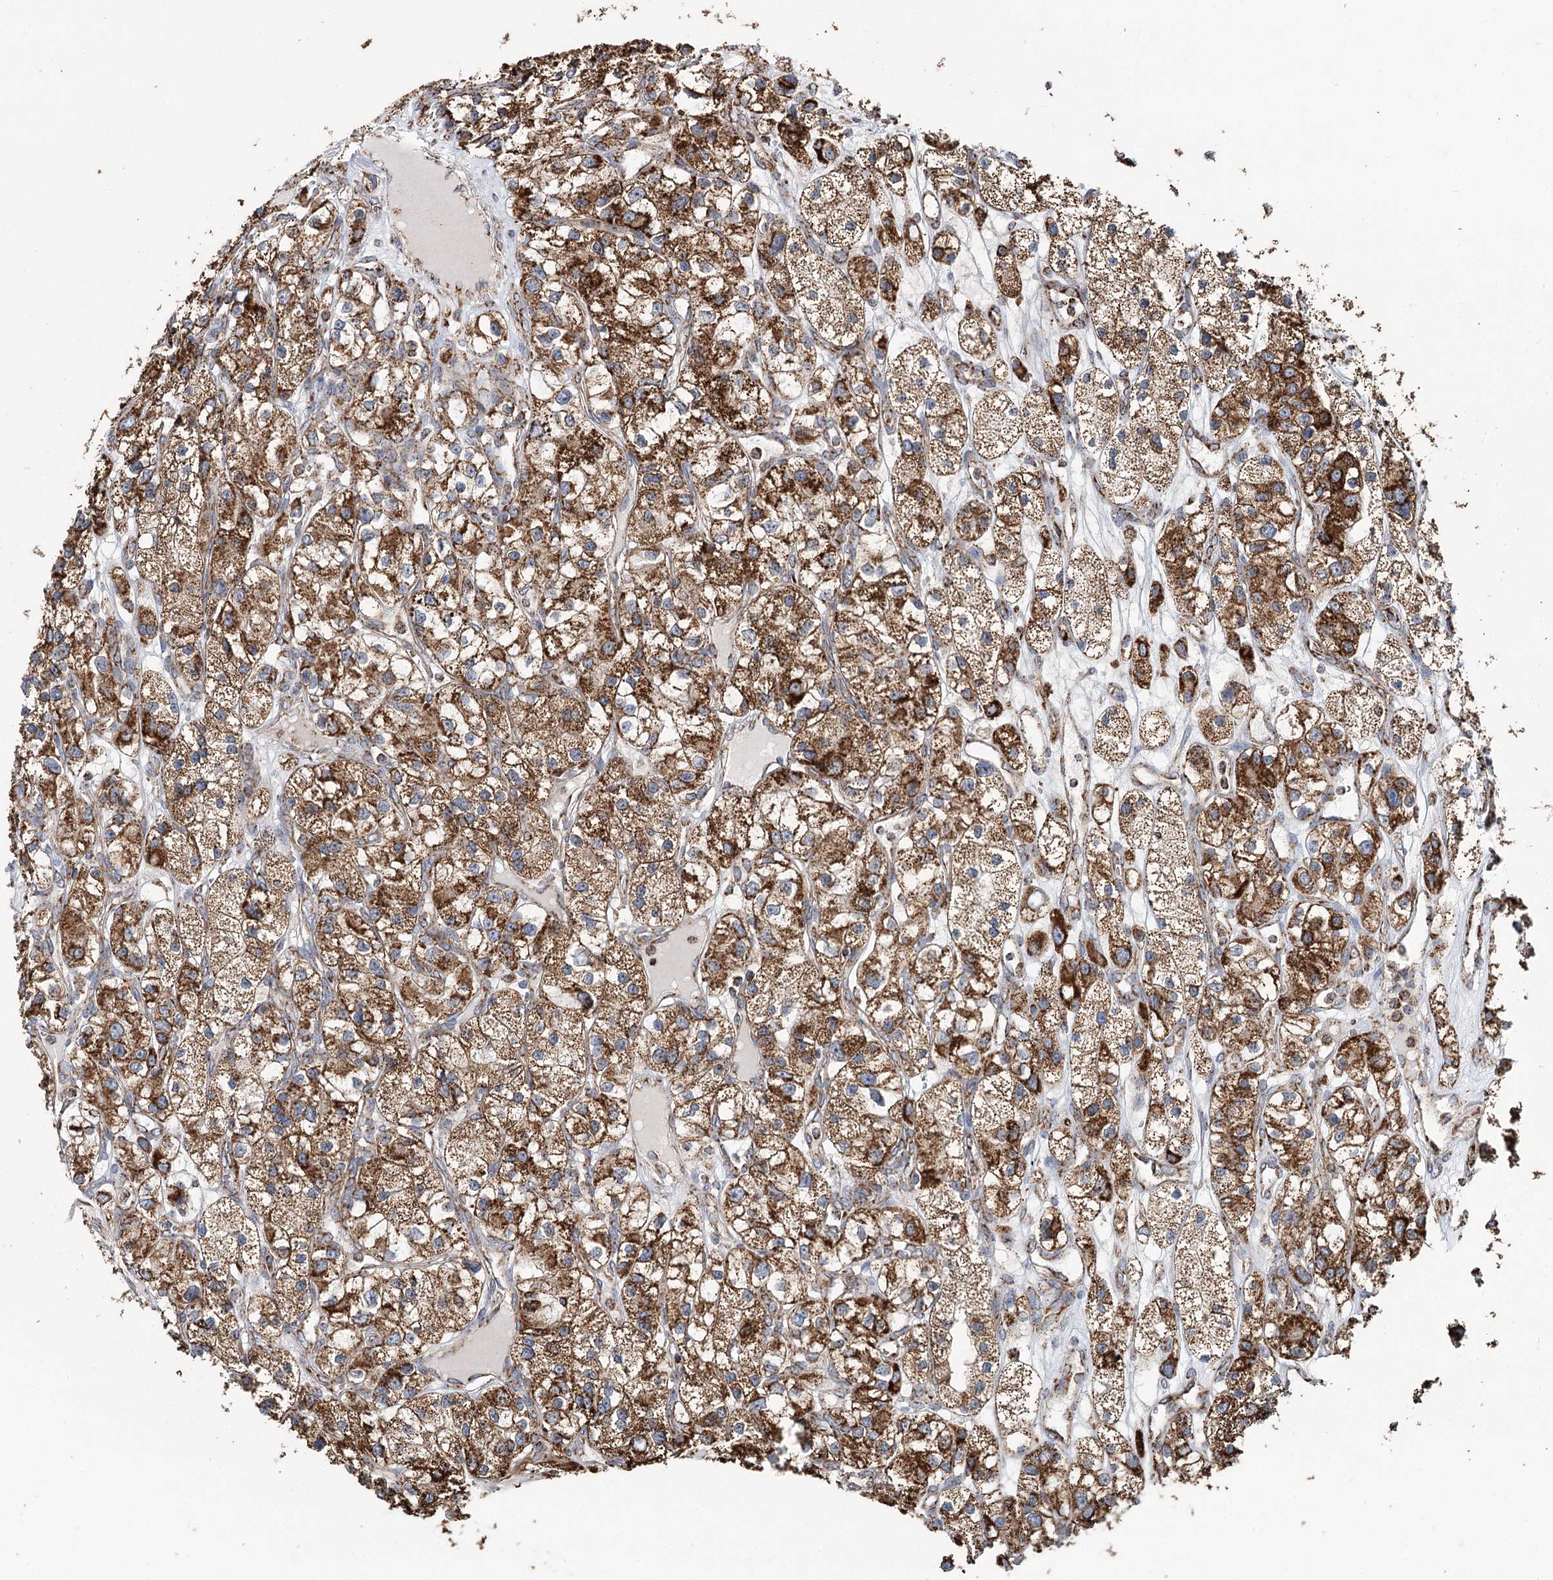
{"staining": {"intensity": "strong", "quantity": ">75%", "location": "cytoplasmic/membranous"}, "tissue": "renal cancer", "cell_type": "Tumor cells", "image_type": "cancer", "snomed": [{"axis": "morphology", "description": "Adenocarcinoma, NOS"}, {"axis": "topography", "description": "Kidney"}], "caption": "Immunohistochemistry staining of adenocarcinoma (renal), which demonstrates high levels of strong cytoplasmic/membranous expression in about >75% of tumor cells indicating strong cytoplasmic/membranous protein positivity. The staining was performed using DAB (brown) for protein detection and nuclei were counterstained in hematoxylin (blue).", "gene": "APH1A", "patient": {"sex": "female", "age": 57}}